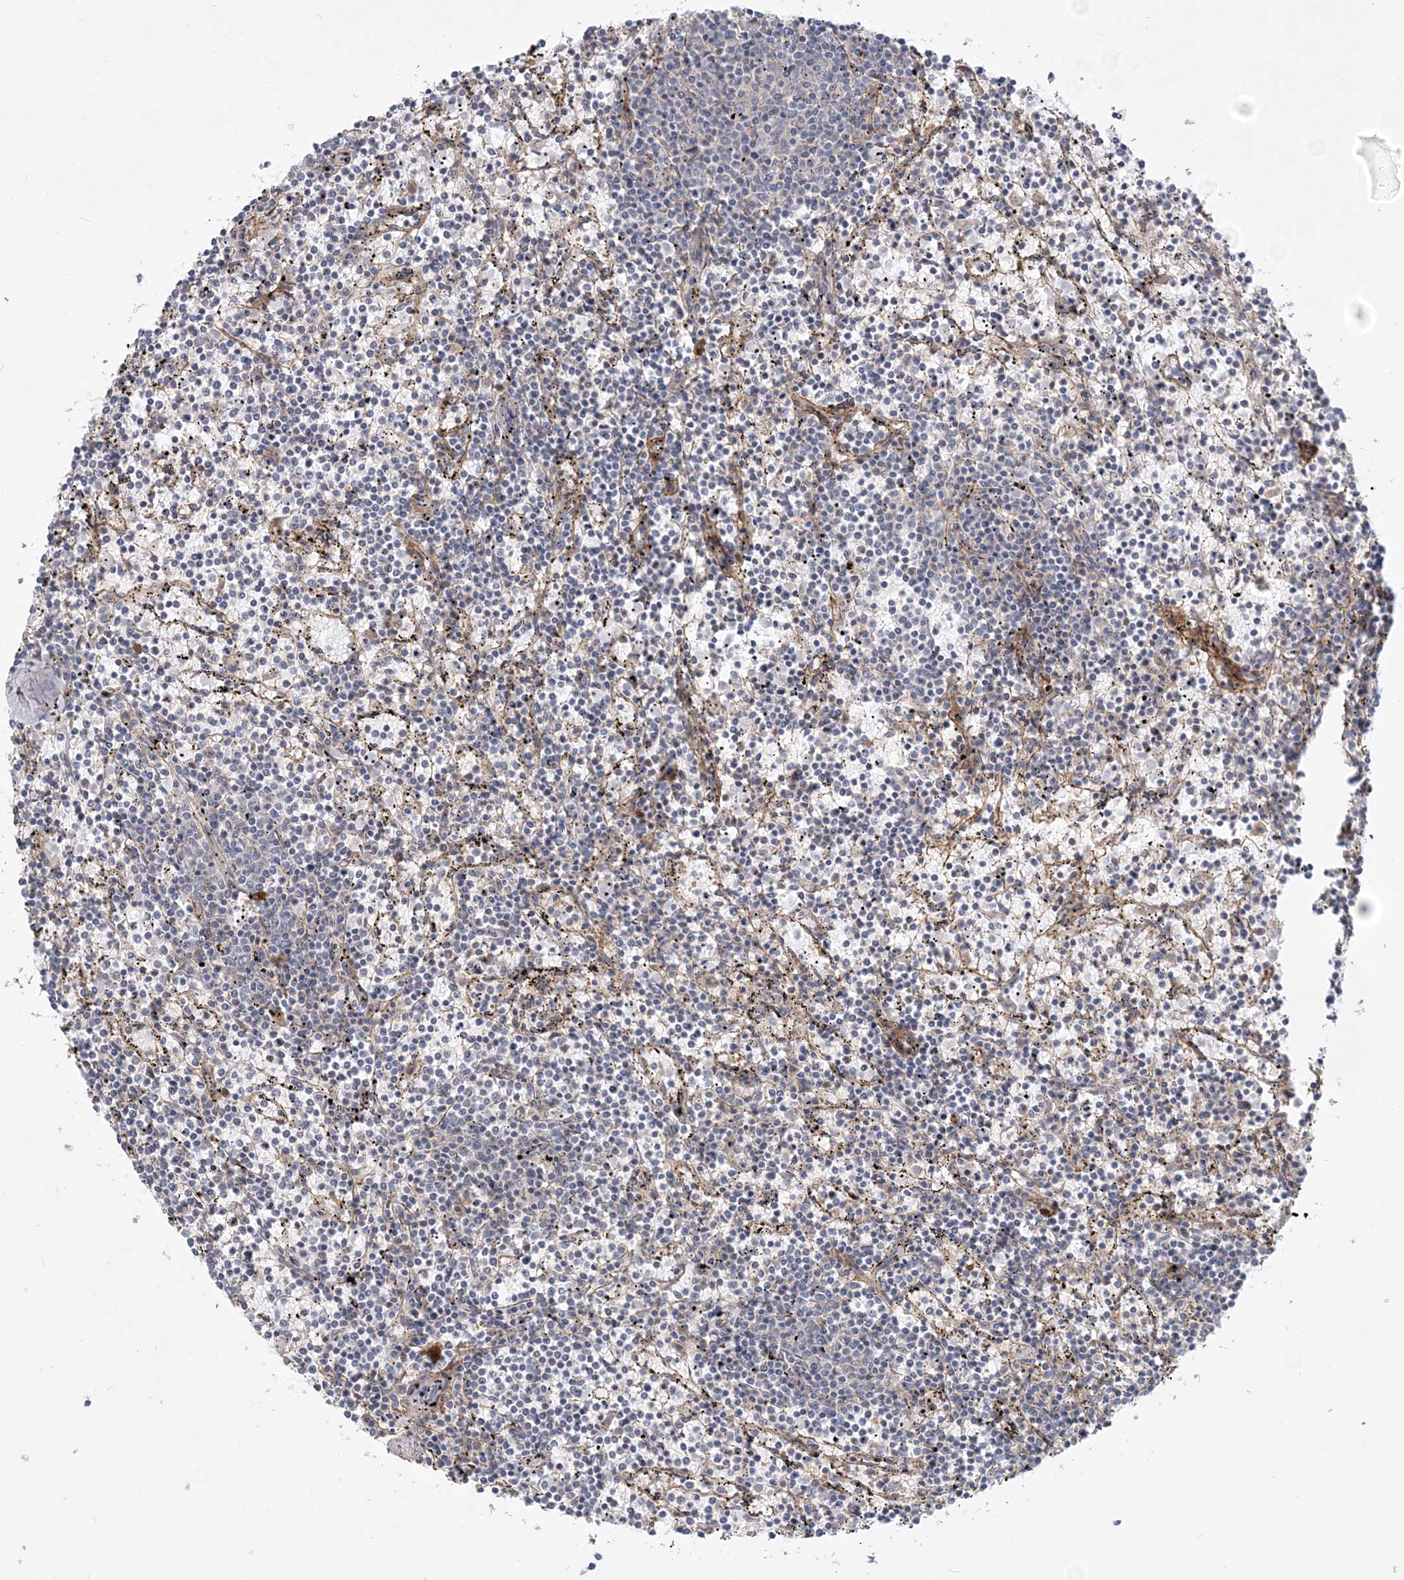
{"staining": {"intensity": "negative", "quantity": "none", "location": "none"}, "tissue": "lymphoma", "cell_type": "Tumor cells", "image_type": "cancer", "snomed": [{"axis": "morphology", "description": "Malignant lymphoma, non-Hodgkin's type, Low grade"}, {"axis": "topography", "description": "Spleen"}], "caption": "Tumor cells are negative for protein expression in human low-grade malignant lymphoma, non-Hodgkin's type.", "gene": "GMPPA", "patient": {"sex": "female", "age": 50}}